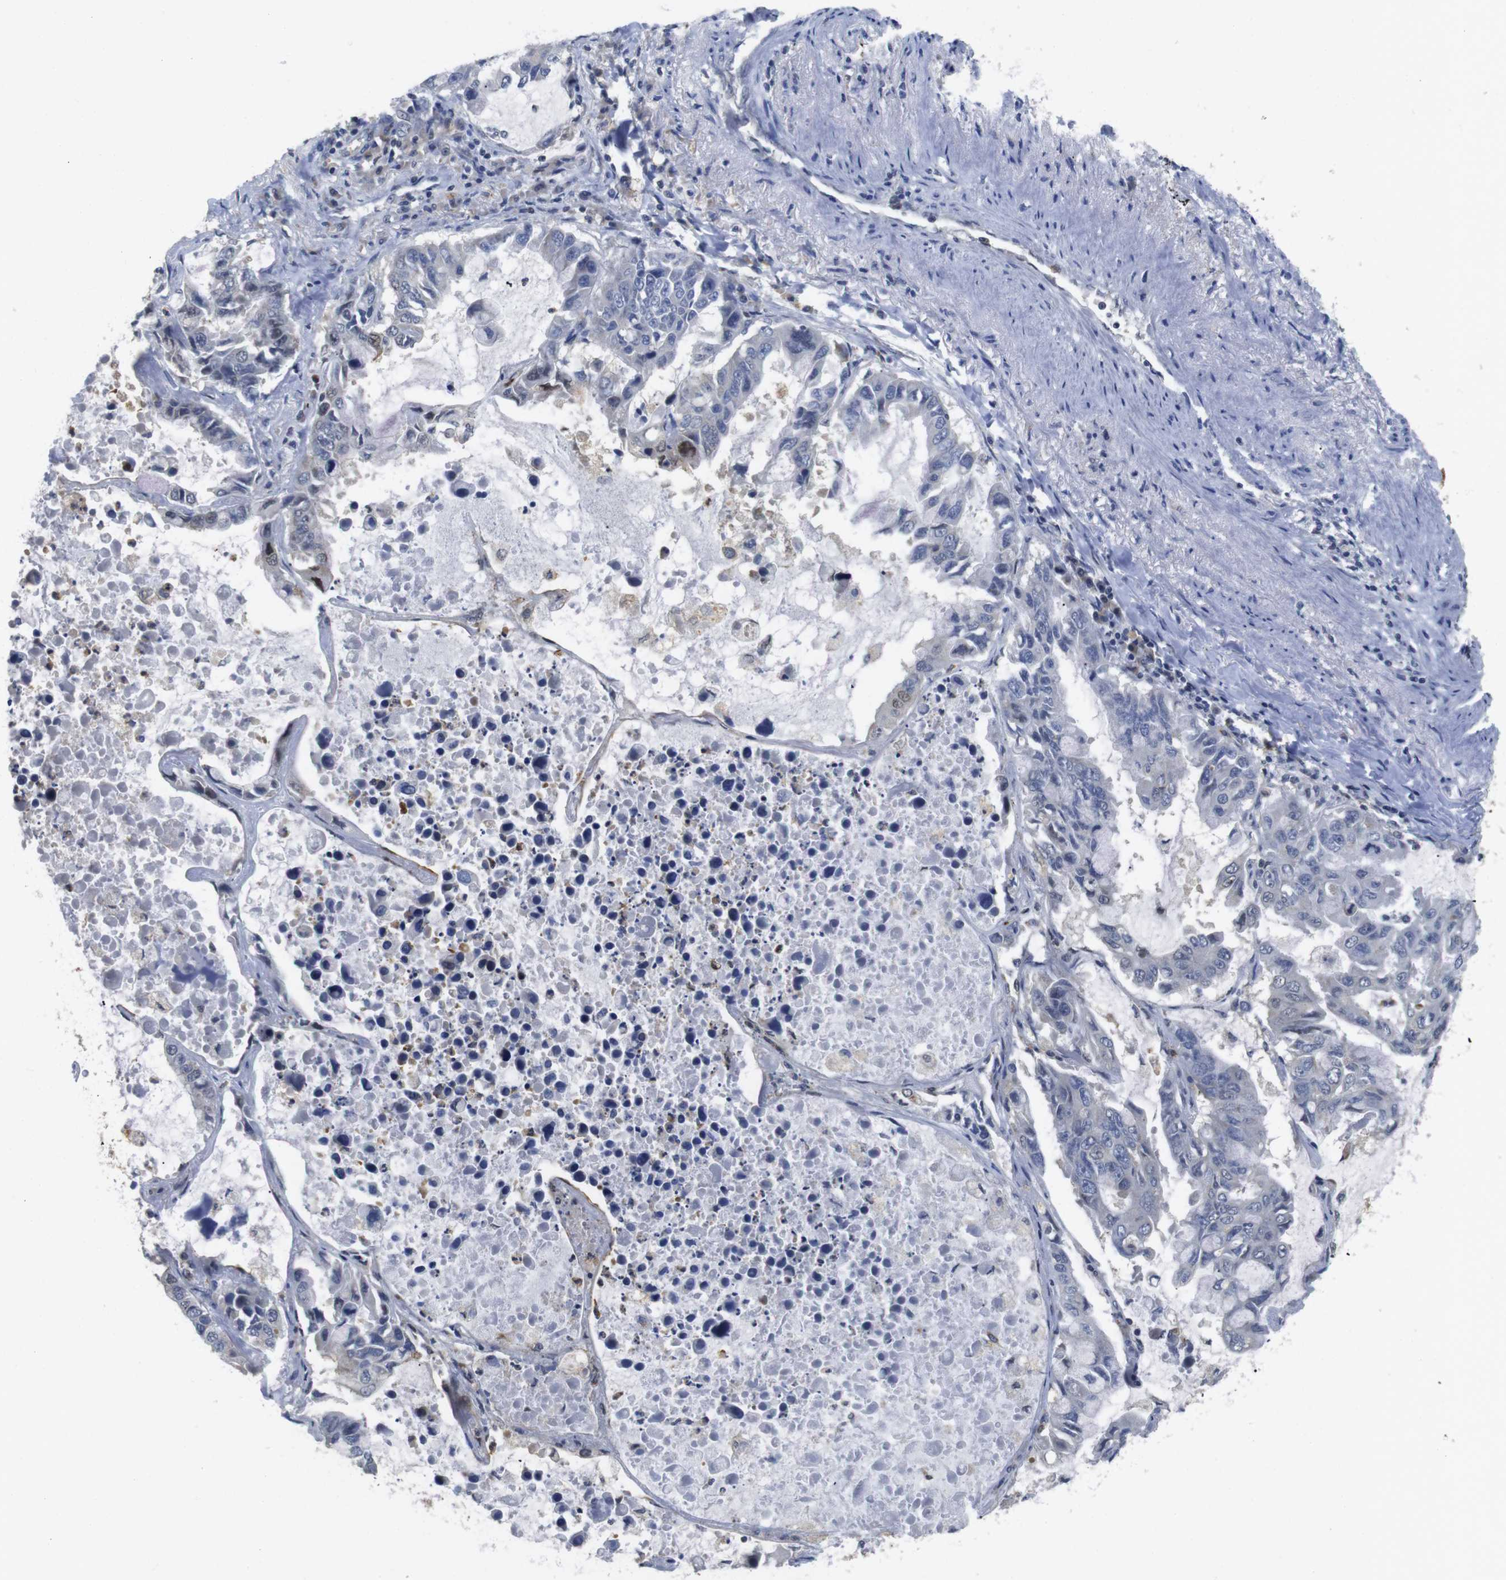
{"staining": {"intensity": "negative", "quantity": "none", "location": "none"}, "tissue": "lung cancer", "cell_type": "Tumor cells", "image_type": "cancer", "snomed": [{"axis": "morphology", "description": "Adenocarcinoma, NOS"}, {"axis": "topography", "description": "Lung"}], "caption": "A micrograph of lung adenocarcinoma stained for a protein exhibits no brown staining in tumor cells.", "gene": "FNTA", "patient": {"sex": "male", "age": 64}}